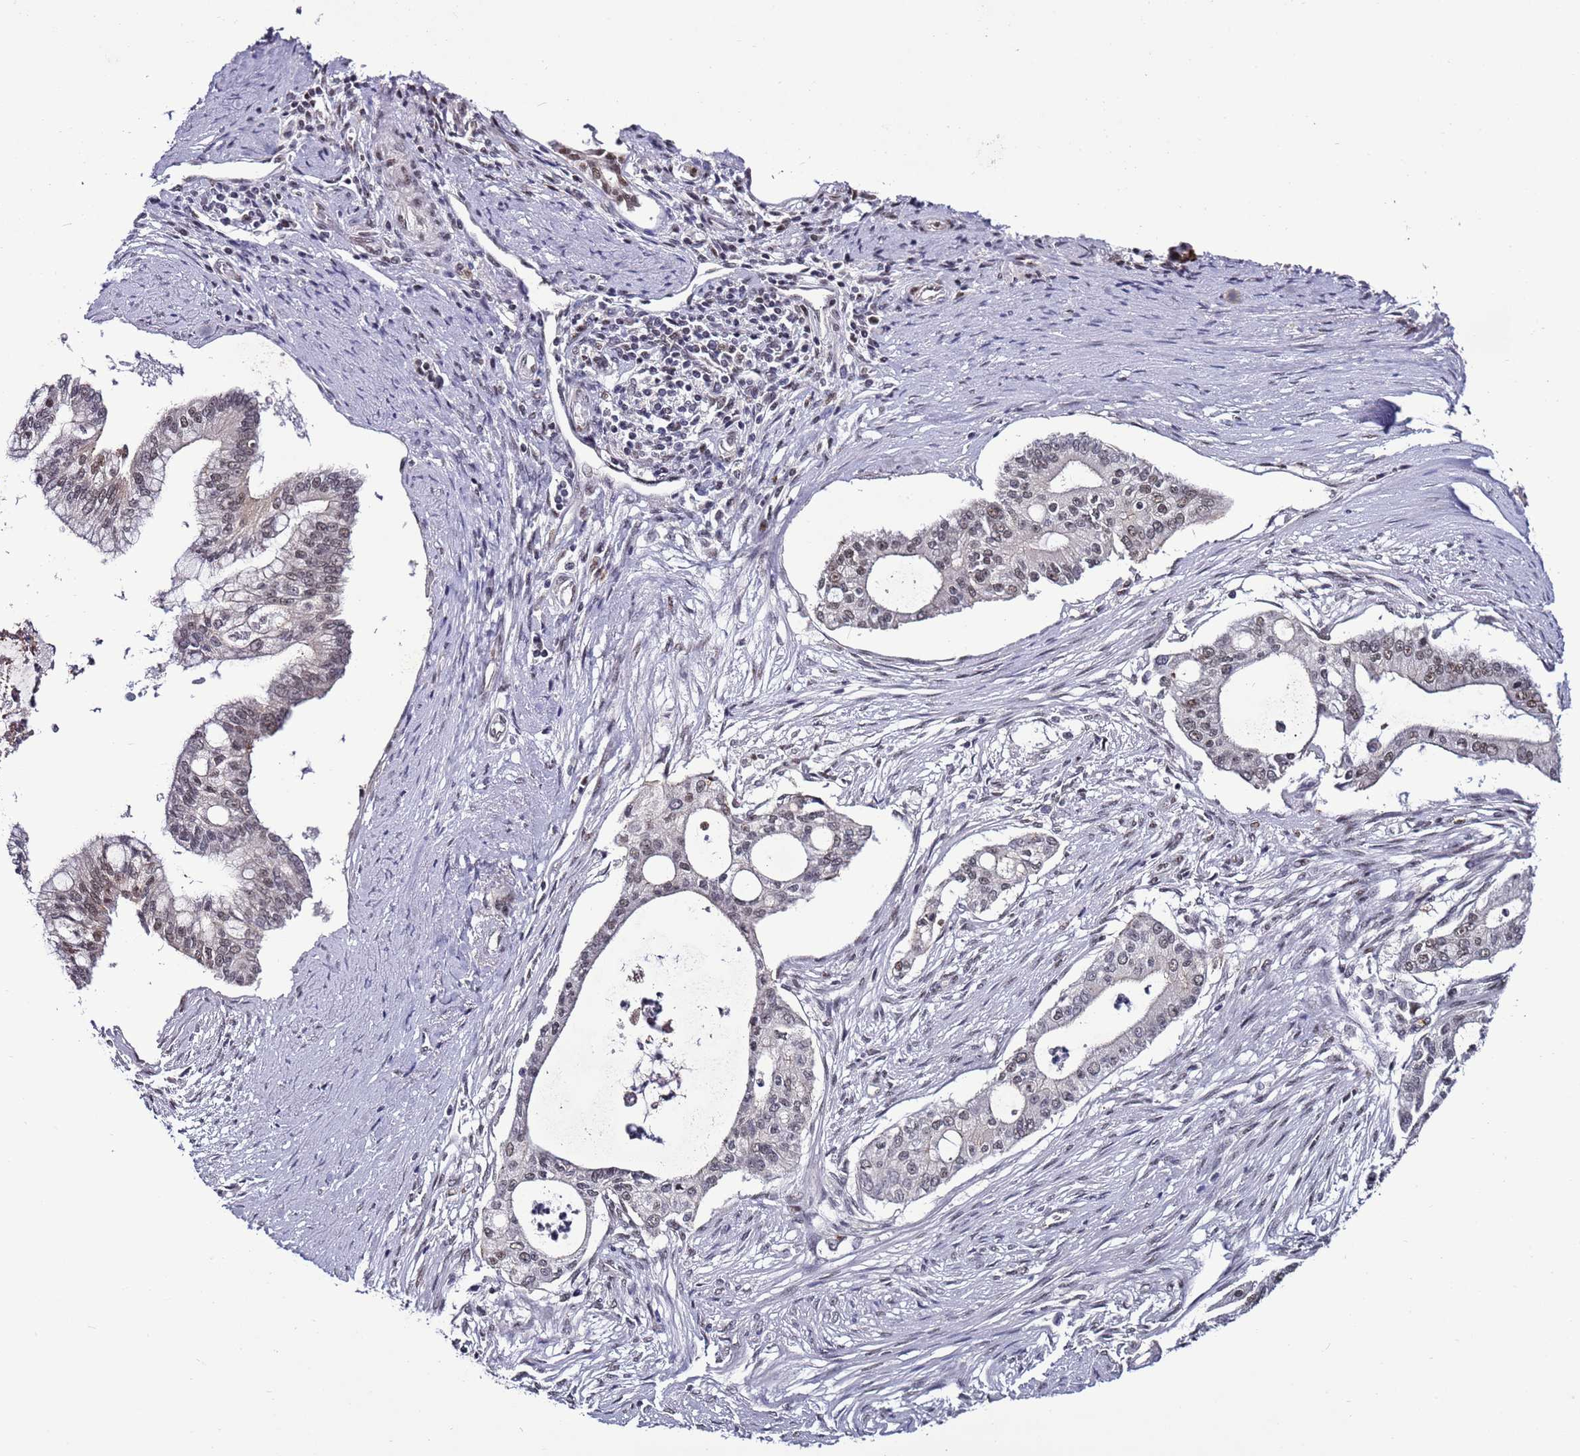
{"staining": {"intensity": "weak", "quantity": "25%-75%", "location": "nuclear"}, "tissue": "pancreatic cancer", "cell_type": "Tumor cells", "image_type": "cancer", "snomed": [{"axis": "morphology", "description": "Adenocarcinoma, NOS"}, {"axis": "topography", "description": "Pancreas"}], "caption": "IHC (DAB (3,3'-diaminobenzidine)) staining of adenocarcinoma (pancreatic) shows weak nuclear protein positivity in approximately 25%-75% of tumor cells.", "gene": "PSMA7", "patient": {"sex": "male", "age": 46}}